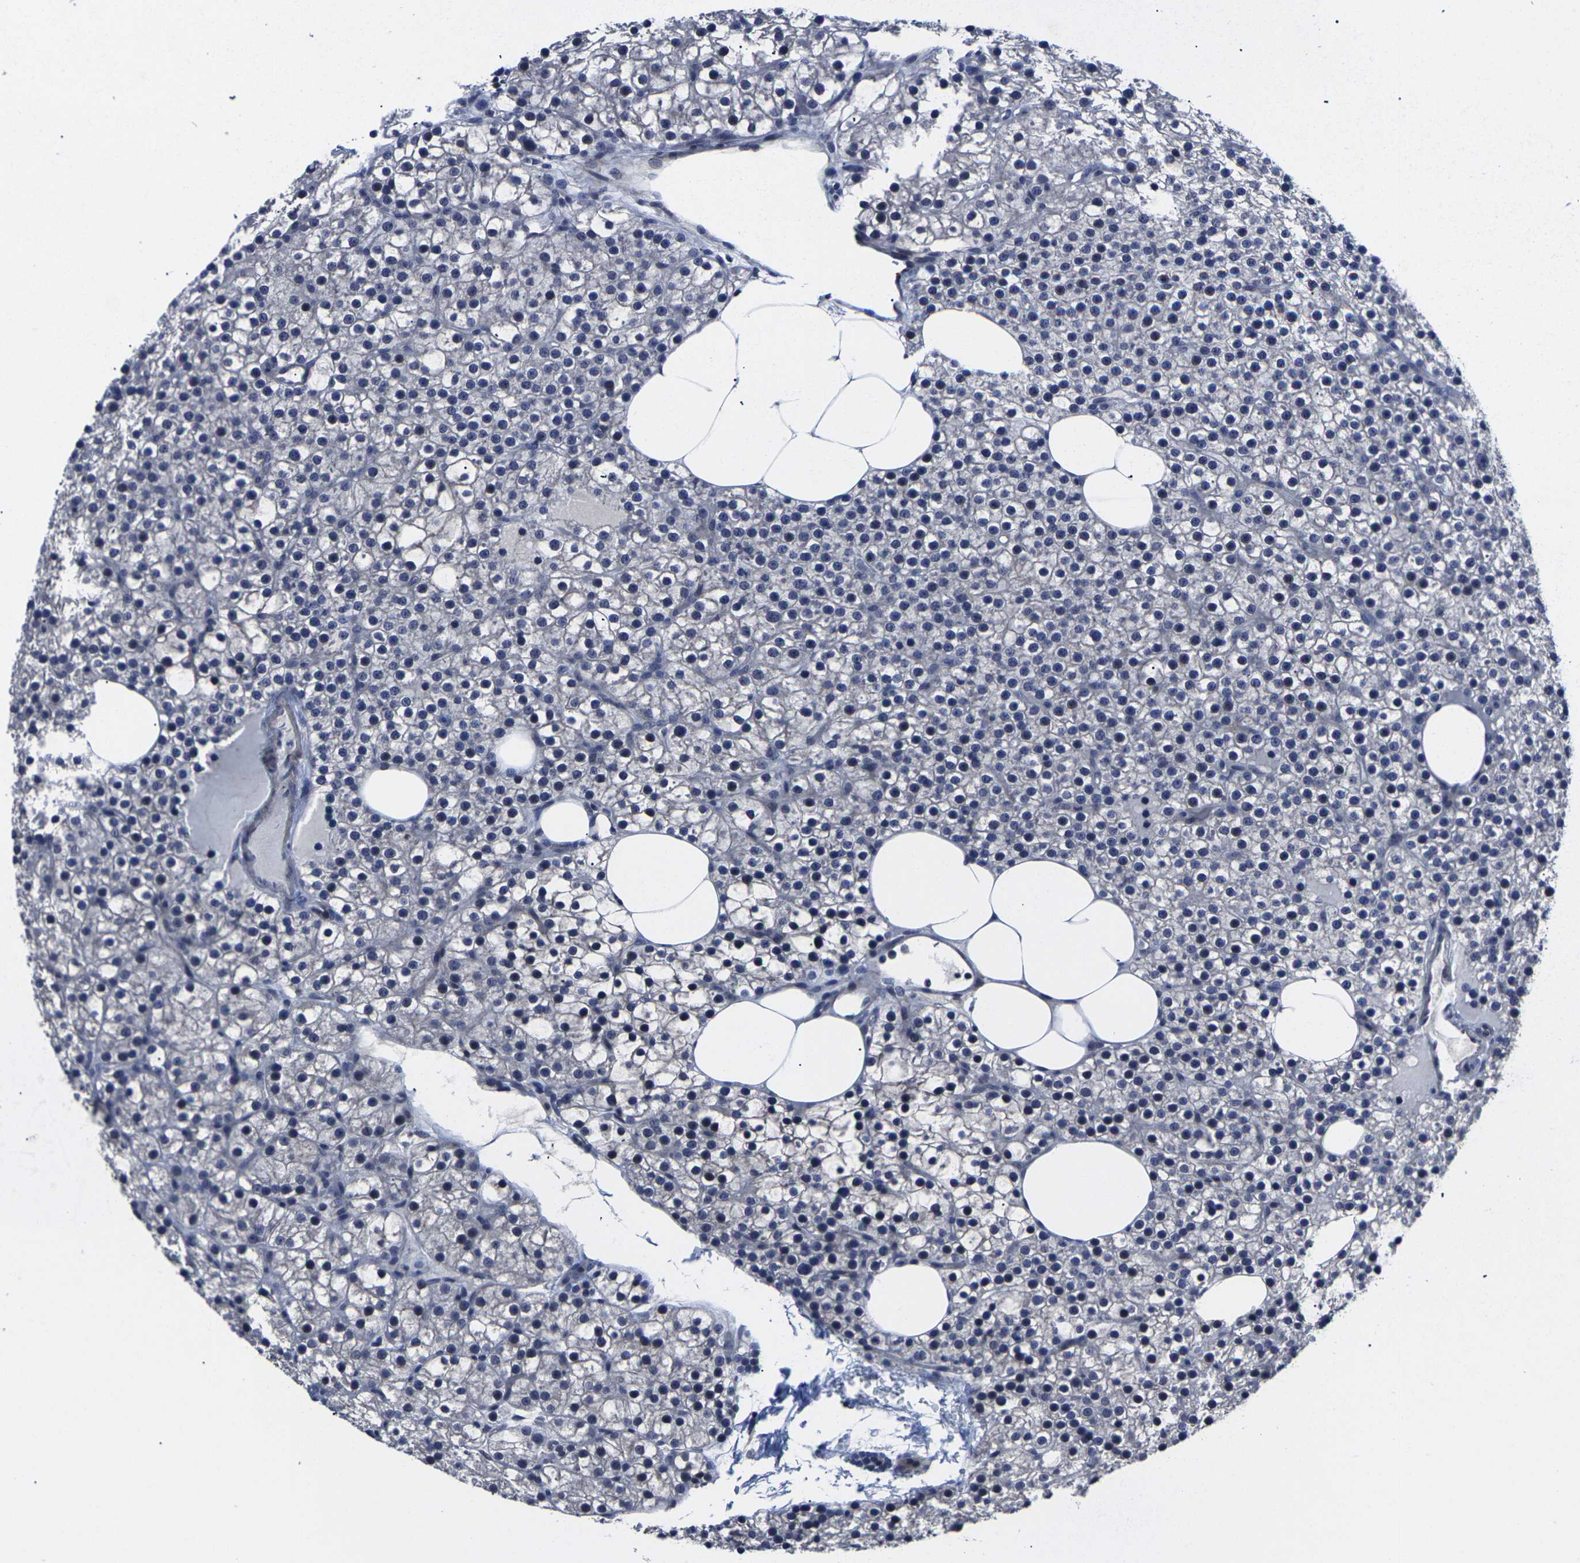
{"staining": {"intensity": "negative", "quantity": "none", "location": "none"}, "tissue": "parathyroid gland", "cell_type": "Glandular cells", "image_type": "normal", "snomed": [{"axis": "morphology", "description": "Normal tissue, NOS"}, {"axis": "morphology", "description": "Adenoma, NOS"}, {"axis": "topography", "description": "Parathyroid gland"}], "caption": "An image of parathyroid gland stained for a protein shows no brown staining in glandular cells. (Stains: DAB (3,3'-diaminobenzidine) immunohistochemistry with hematoxylin counter stain, Microscopy: brightfield microscopy at high magnification).", "gene": "MSANTD4", "patient": {"sex": "female", "age": 70}}